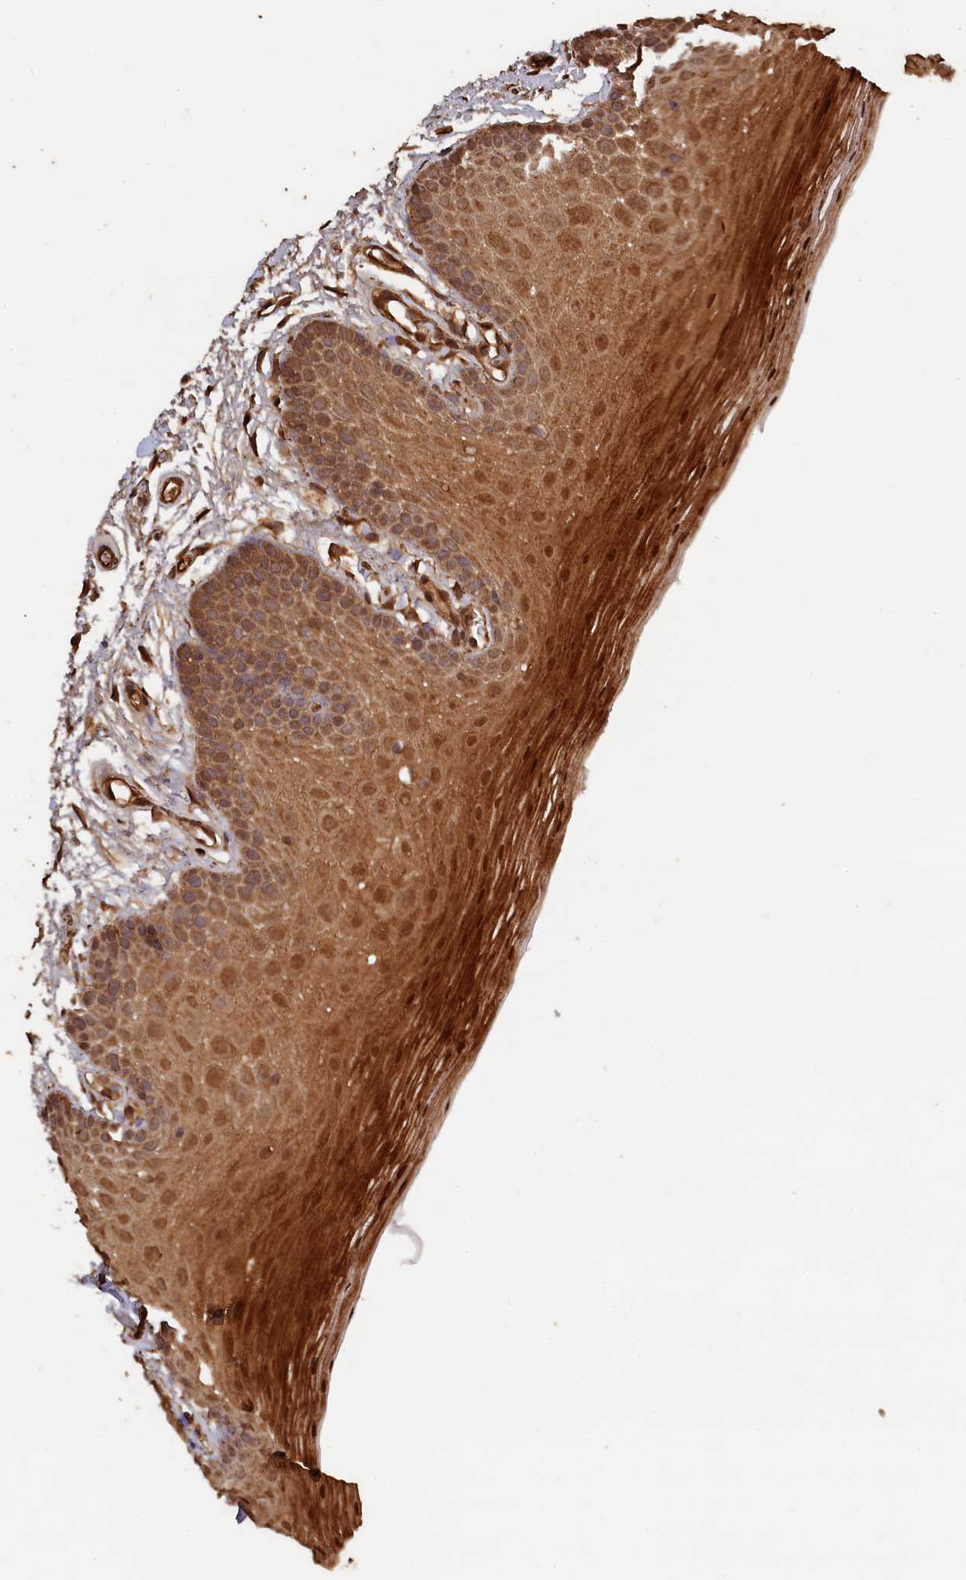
{"staining": {"intensity": "moderate", "quantity": ">75%", "location": "cytoplasmic/membranous,nuclear"}, "tissue": "oral mucosa", "cell_type": "Squamous epithelial cells", "image_type": "normal", "snomed": [{"axis": "morphology", "description": "Normal tissue, NOS"}, {"axis": "topography", "description": "Oral tissue"}], "caption": "DAB (3,3'-diaminobenzidine) immunohistochemical staining of normal human oral mucosa demonstrates moderate cytoplasmic/membranous,nuclear protein positivity in approximately >75% of squamous epithelial cells. (DAB (3,3'-diaminobenzidine) = brown stain, brightfield microscopy at high magnification).", "gene": "SNX33", "patient": {"sex": "male", "age": 62}}